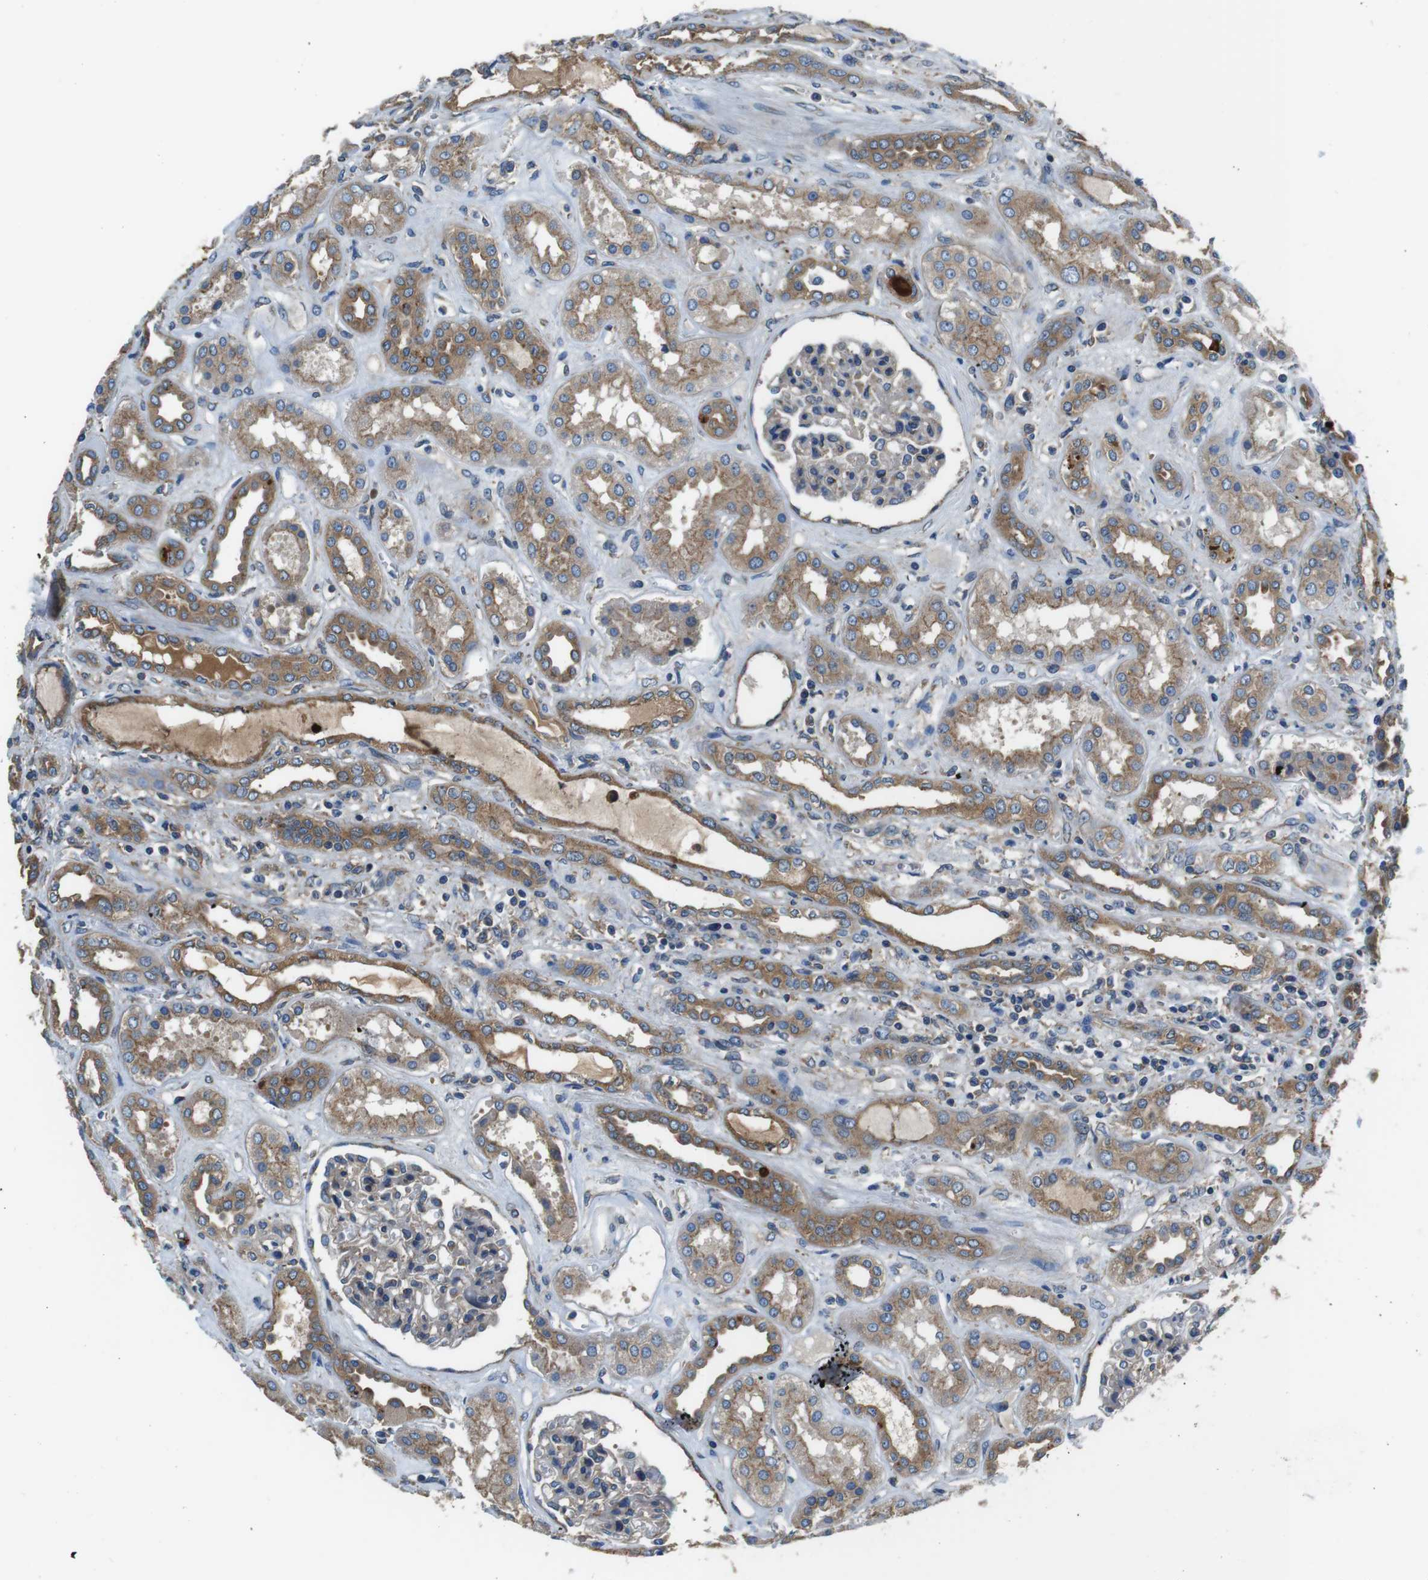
{"staining": {"intensity": "weak", "quantity": "25%-75%", "location": "cytoplasmic/membranous"}, "tissue": "kidney", "cell_type": "Cells in glomeruli", "image_type": "normal", "snomed": [{"axis": "morphology", "description": "Normal tissue, NOS"}, {"axis": "topography", "description": "Kidney"}], "caption": "Protein expression analysis of benign human kidney reveals weak cytoplasmic/membranous staining in approximately 25%-75% of cells in glomeruli.", "gene": "DENND4C", "patient": {"sex": "male", "age": 59}}